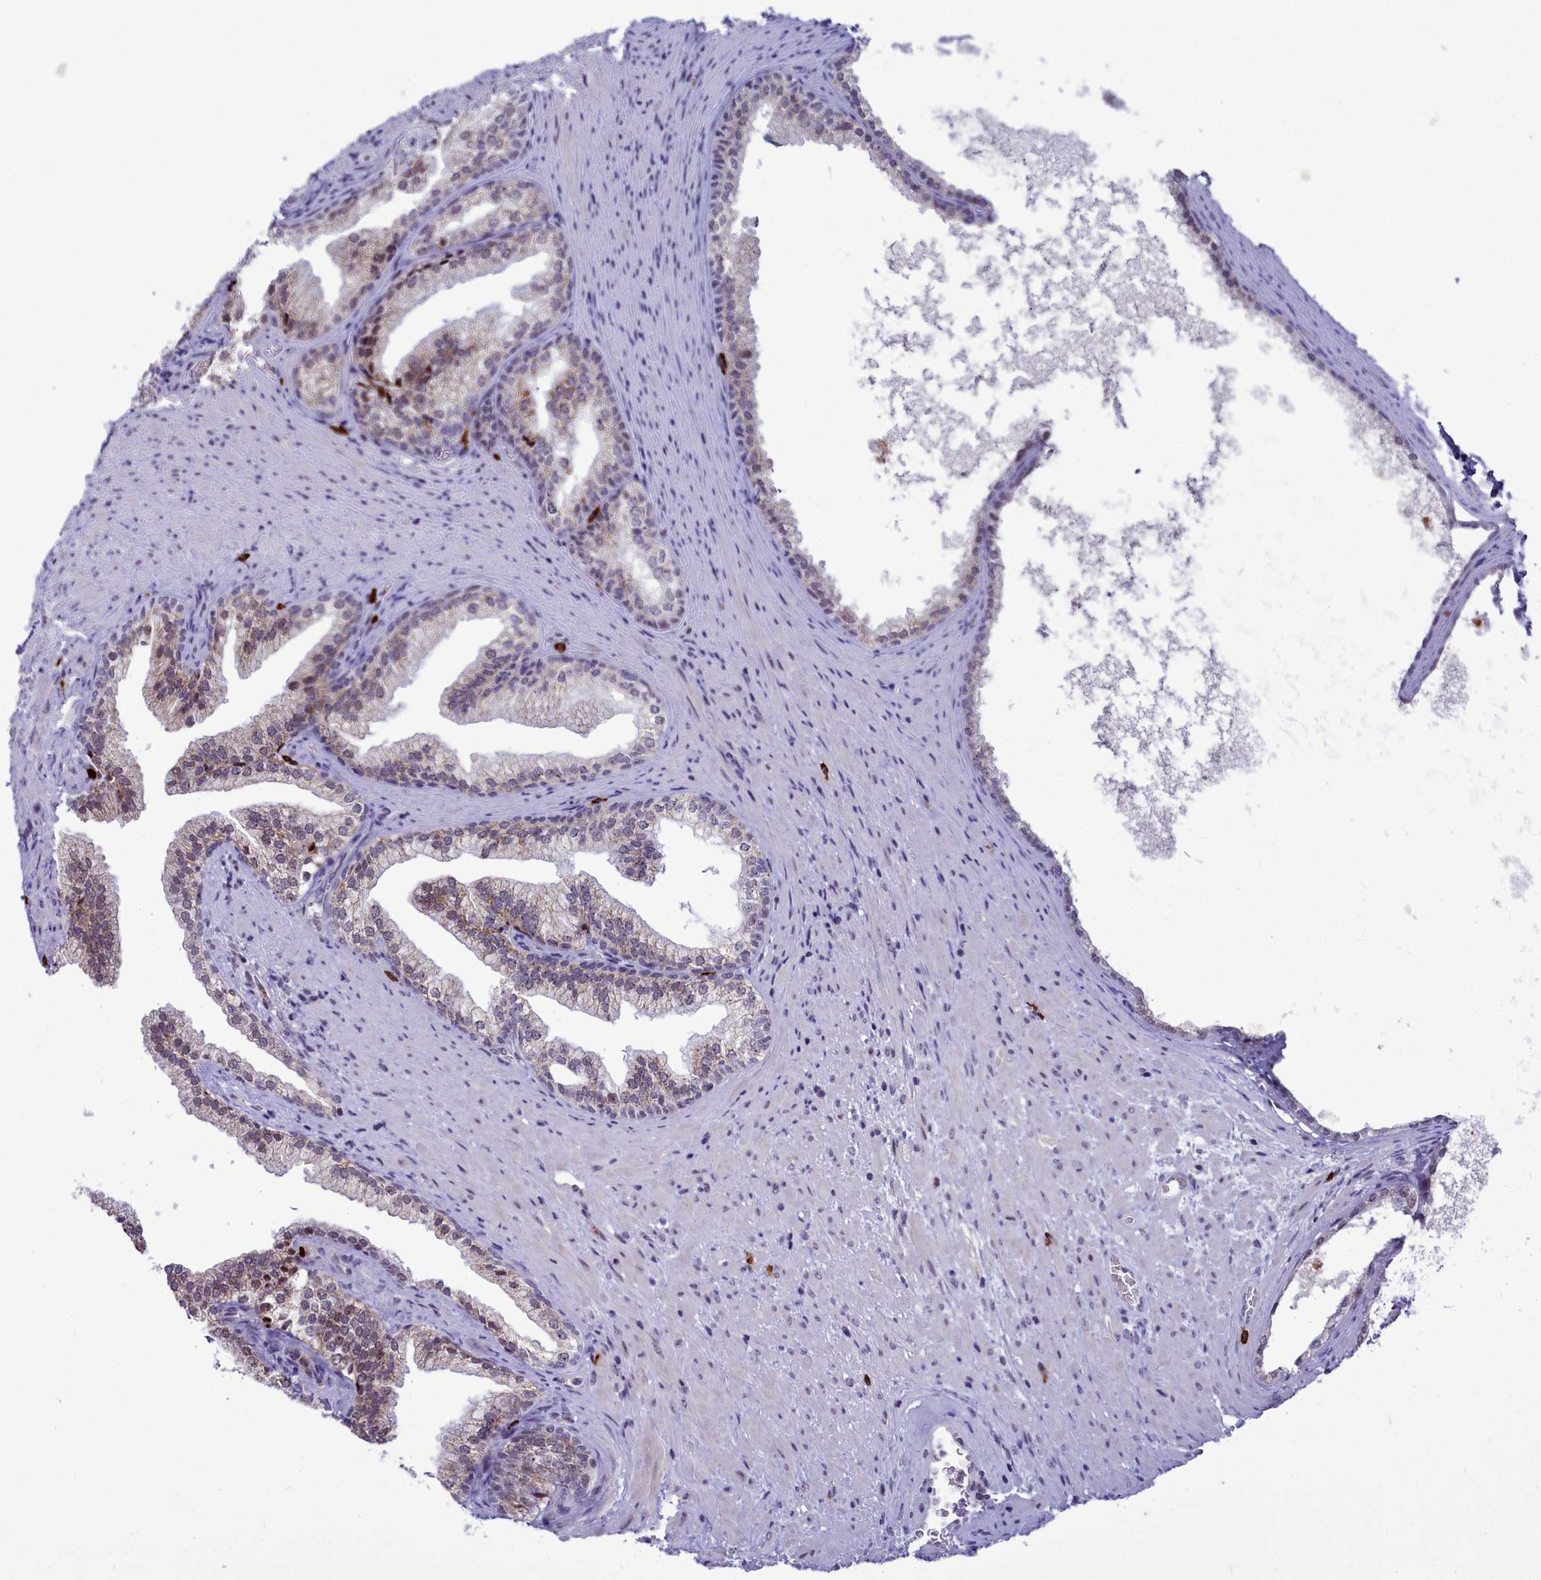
{"staining": {"intensity": "moderate", "quantity": "25%-75%", "location": "cytoplasmic/membranous,nuclear"}, "tissue": "prostate", "cell_type": "Glandular cells", "image_type": "normal", "snomed": [{"axis": "morphology", "description": "Normal tissue, NOS"}, {"axis": "topography", "description": "Prostate"}], "caption": "This image shows normal prostate stained with IHC to label a protein in brown. The cytoplasmic/membranous,nuclear of glandular cells show moderate positivity for the protein. Nuclei are counter-stained blue.", "gene": "POM121L2", "patient": {"sex": "male", "age": 76}}